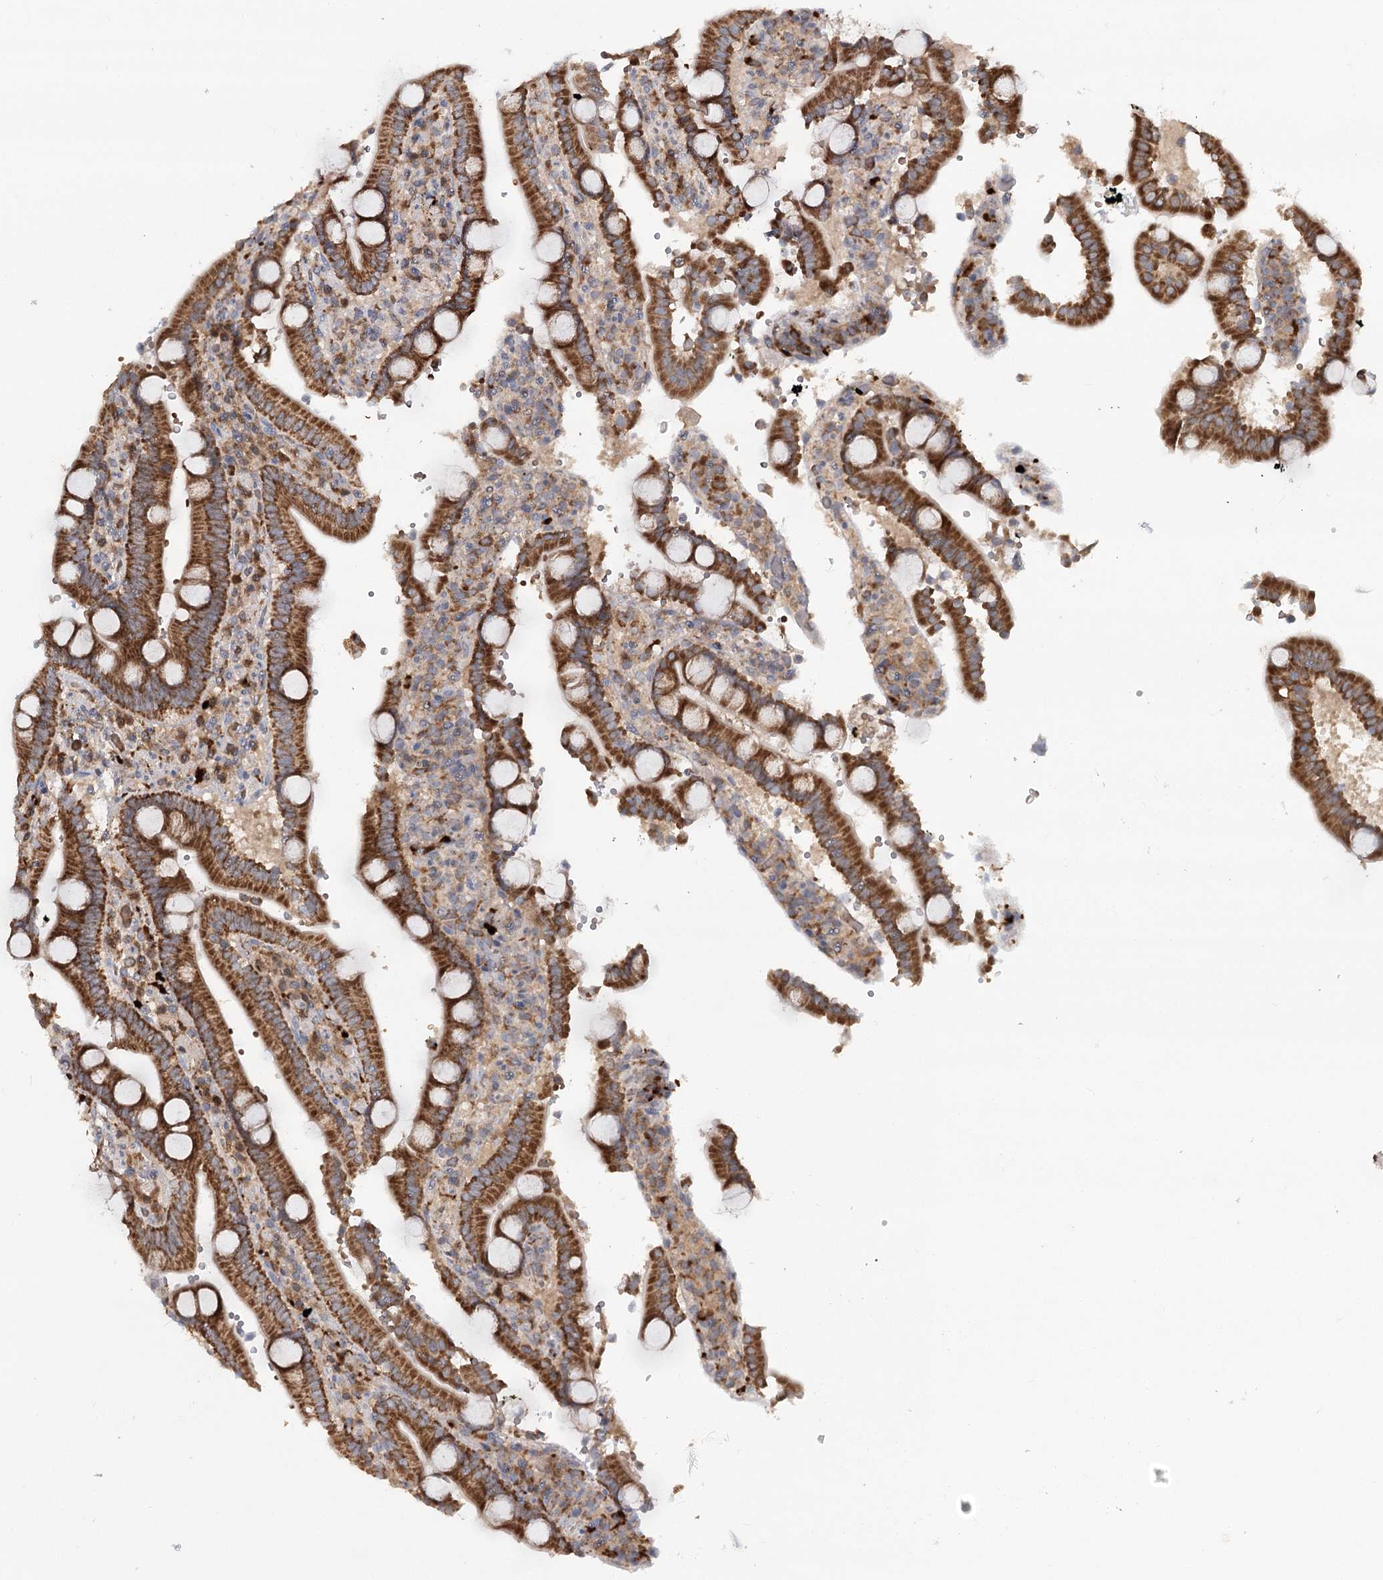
{"staining": {"intensity": "strong", "quantity": ">75%", "location": "cytoplasmic/membranous"}, "tissue": "duodenum", "cell_type": "Glandular cells", "image_type": "normal", "snomed": [{"axis": "morphology", "description": "Normal tissue, NOS"}, {"axis": "topography", "description": "Small intestine, NOS"}], "caption": "Immunohistochemical staining of unremarkable human duodenum demonstrates >75% levels of strong cytoplasmic/membranous protein positivity in about >75% of glandular cells.", "gene": "PYROXD2", "patient": {"sex": "female", "age": 71}}